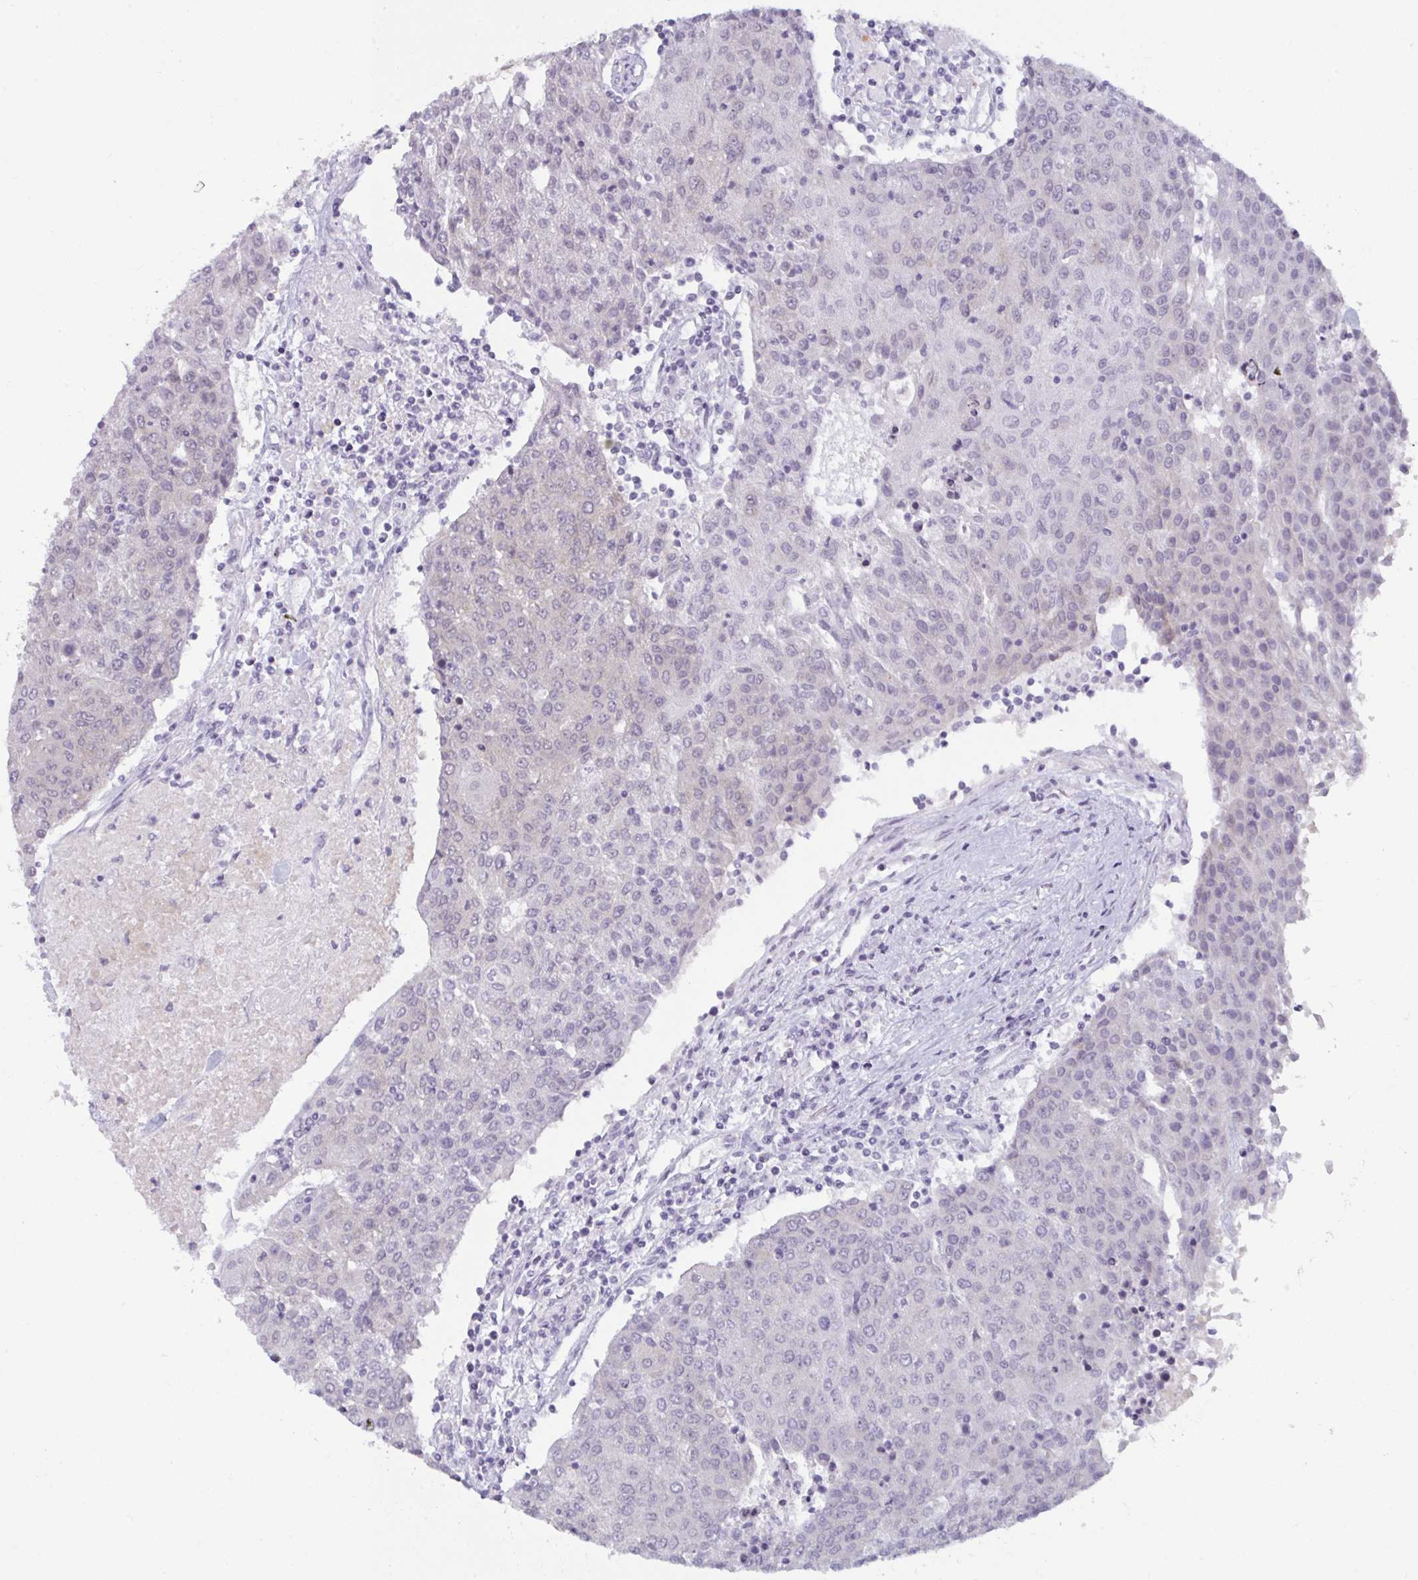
{"staining": {"intensity": "negative", "quantity": "none", "location": "none"}, "tissue": "urothelial cancer", "cell_type": "Tumor cells", "image_type": "cancer", "snomed": [{"axis": "morphology", "description": "Urothelial carcinoma, High grade"}, {"axis": "topography", "description": "Urinary bladder"}], "caption": "Immunohistochemical staining of high-grade urothelial carcinoma reveals no significant staining in tumor cells. Brightfield microscopy of immunohistochemistry (IHC) stained with DAB (brown) and hematoxylin (blue), captured at high magnification.", "gene": "TBC1D4", "patient": {"sex": "female", "age": 85}}